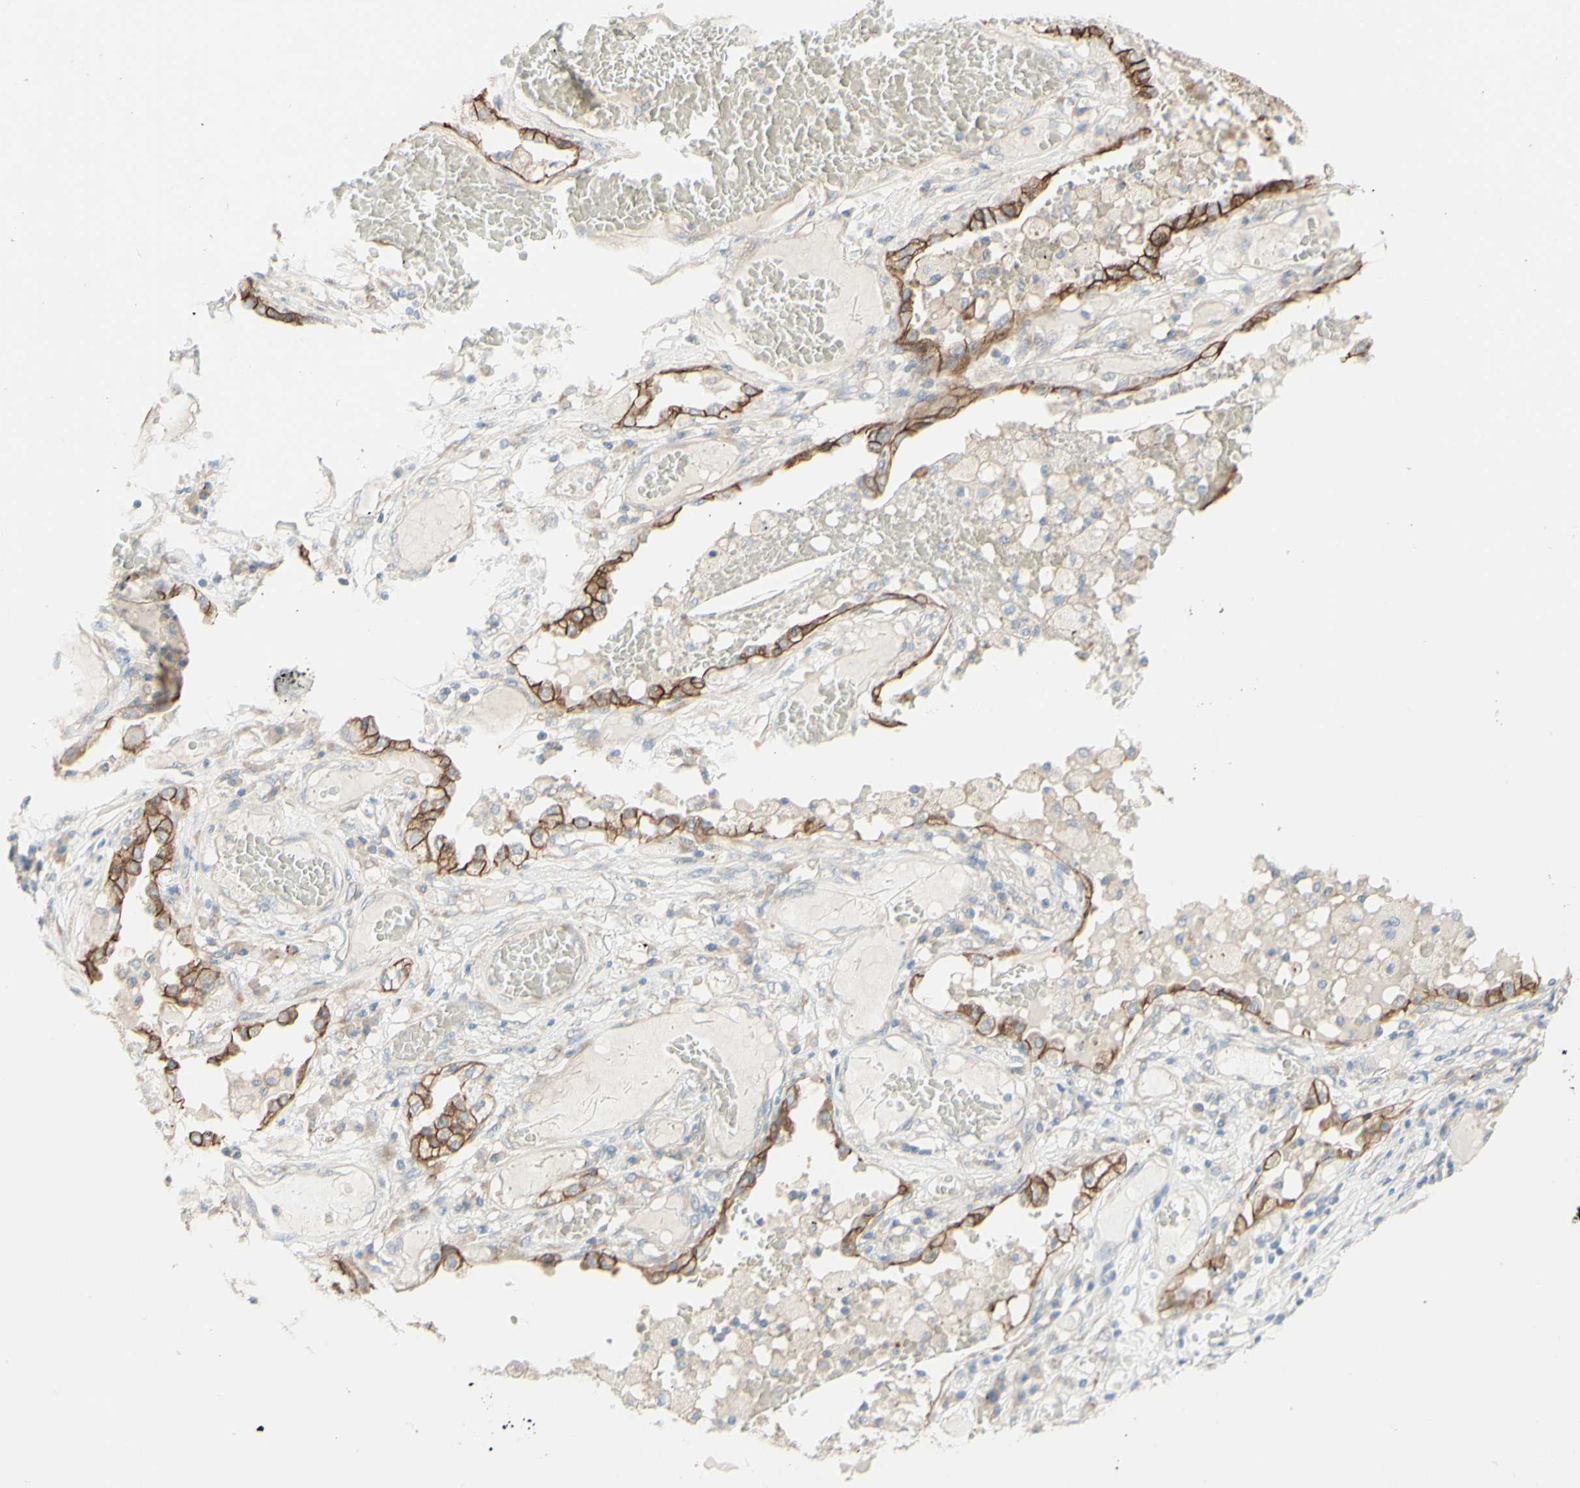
{"staining": {"intensity": "moderate", "quantity": ">75%", "location": "cytoplasmic/membranous"}, "tissue": "lung cancer", "cell_type": "Tumor cells", "image_type": "cancer", "snomed": [{"axis": "morphology", "description": "Squamous cell carcinoma, NOS"}, {"axis": "topography", "description": "Lung"}], "caption": "Lung cancer (squamous cell carcinoma) was stained to show a protein in brown. There is medium levels of moderate cytoplasmic/membranous positivity in approximately >75% of tumor cells. The staining was performed using DAB, with brown indicating positive protein expression. Nuclei are stained blue with hematoxylin.", "gene": "RNF149", "patient": {"sex": "male", "age": 71}}